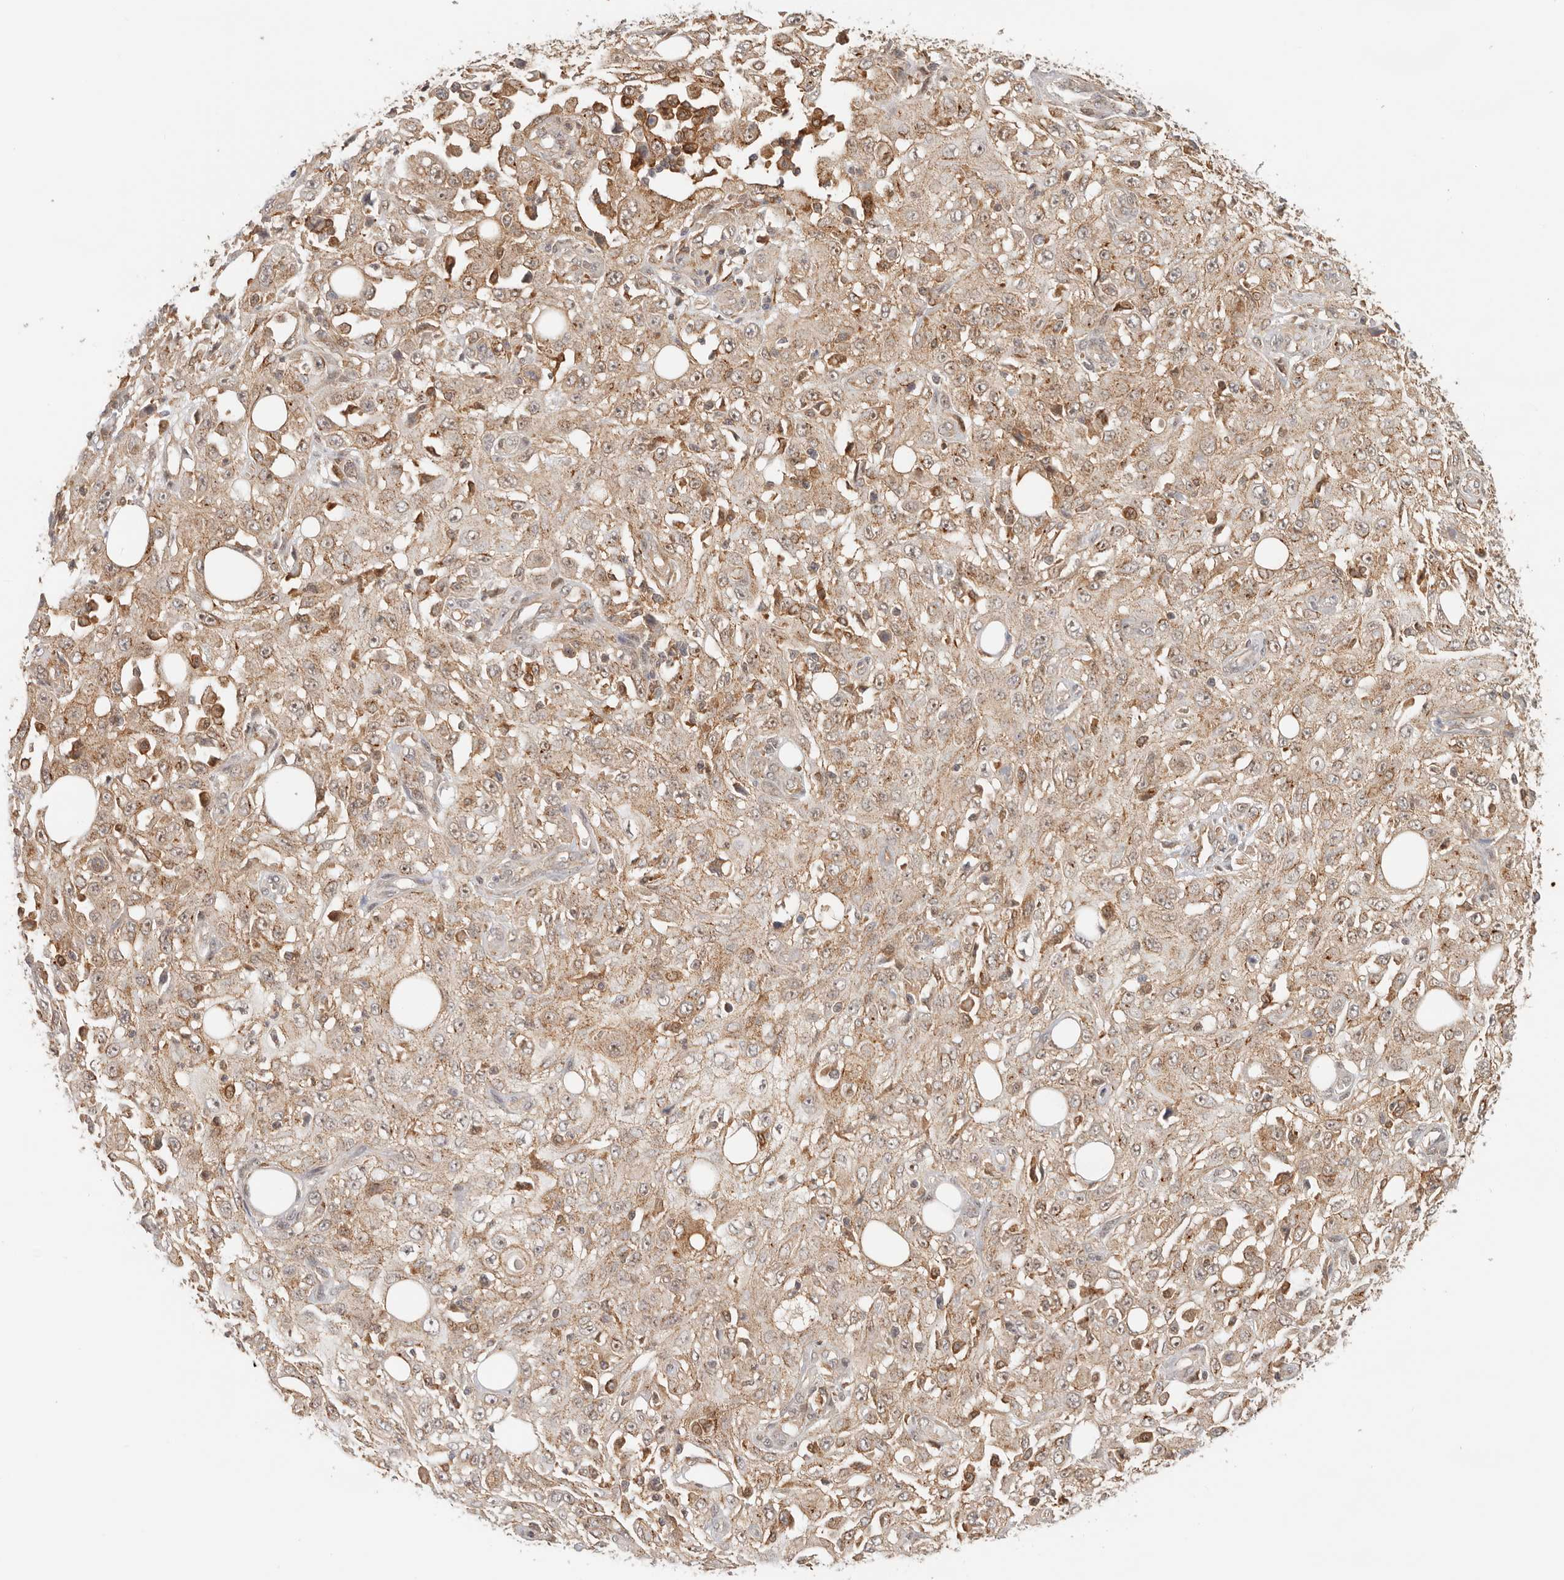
{"staining": {"intensity": "moderate", "quantity": ">75%", "location": "cytoplasmic/membranous,nuclear"}, "tissue": "skin cancer", "cell_type": "Tumor cells", "image_type": "cancer", "snomed": [{"axis": "morphology", "description": "Squamous cell carcinoma, NOS"}, {"axis": "morphology", "description": "Squamous cell carcinoma, metastatic, NOS"}, {"axis": "topography", "description": "Skin"}, {"axis": "topography", "description": "Lymph node"}], "caption": "Brown immunohistochemical staining in skin cancer displays moderate cytoplasmic/membranous and nuclear staining in approximately >75% of tumor cells. Nuclei are stained in blue.", "gene": "HEXD", "patient": {"sex": "male", "age": 75}}